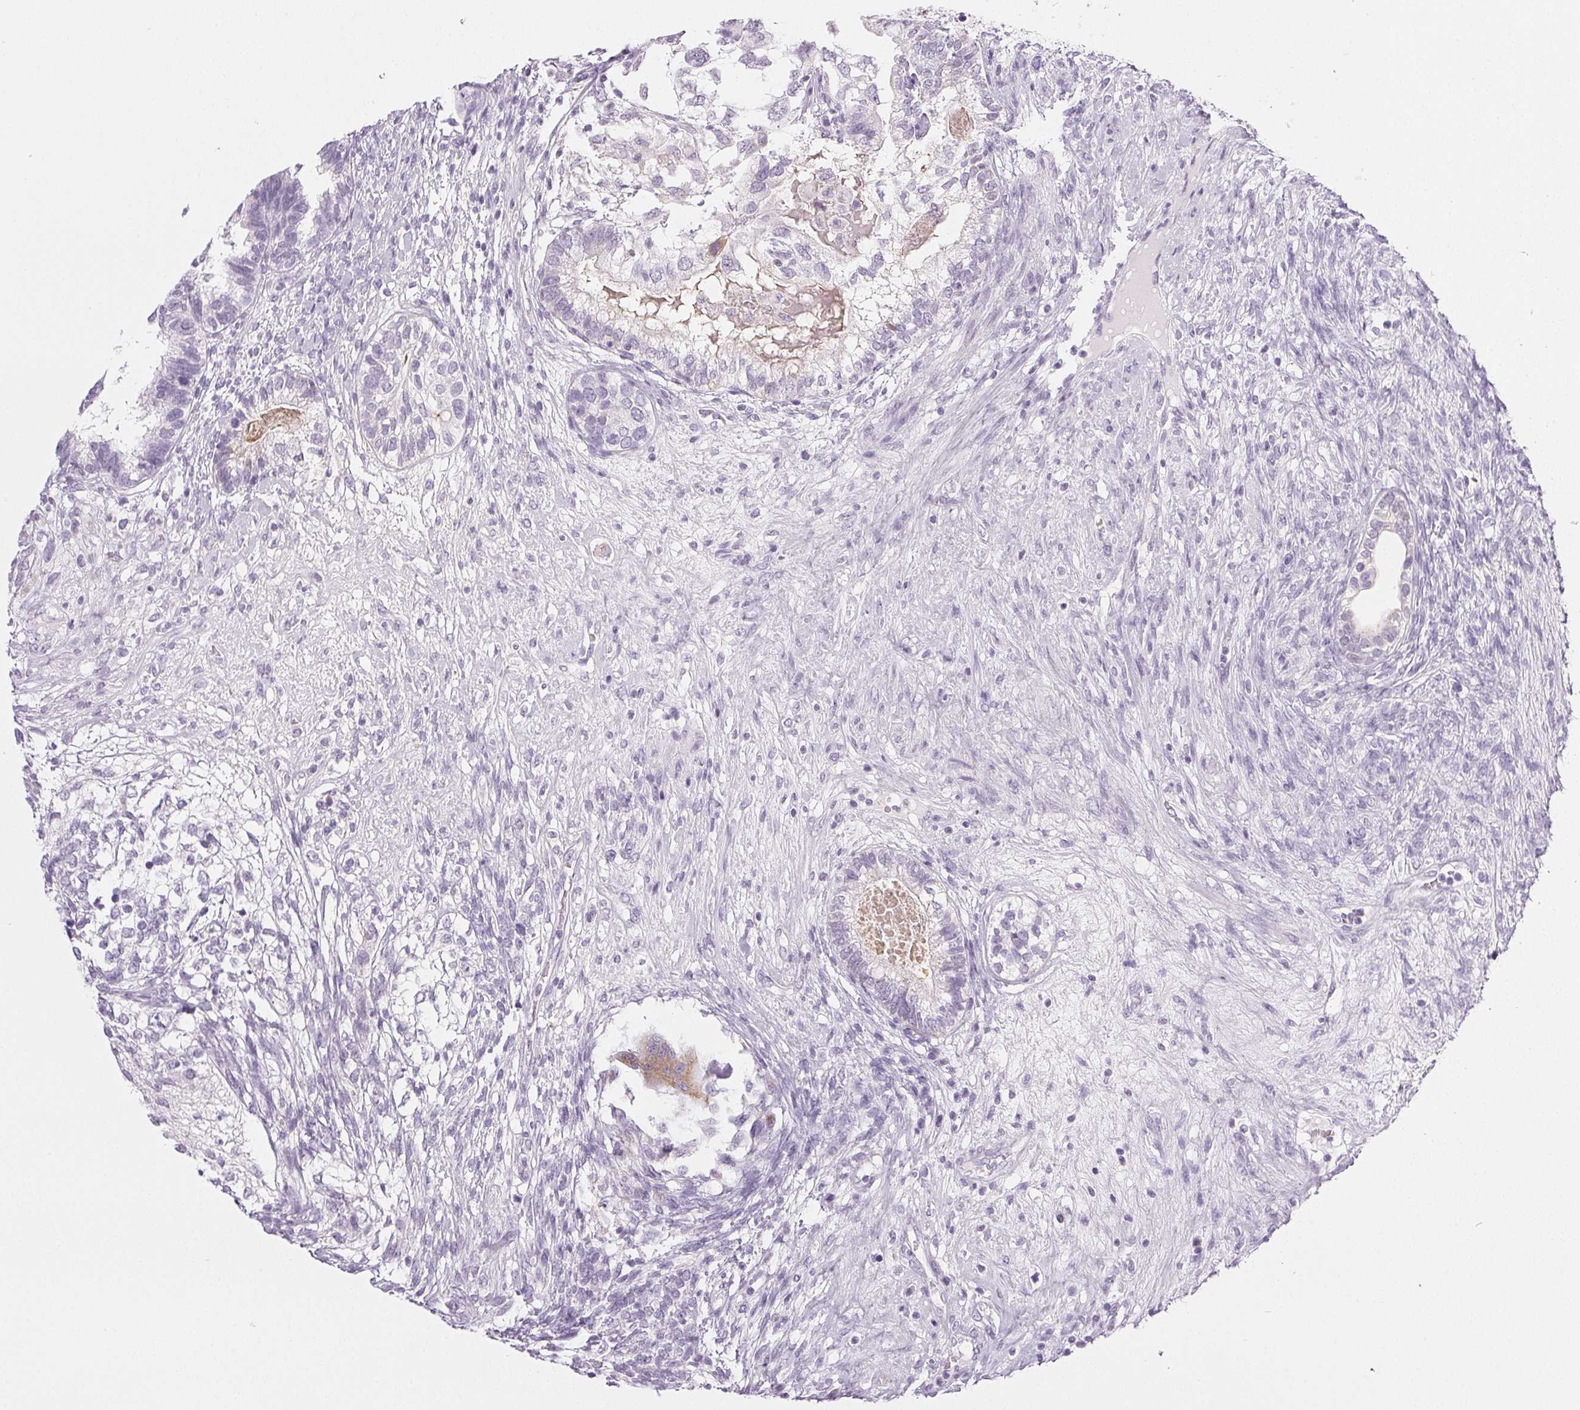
{"staining": {"intensity": "negative", "quantity": "none", "location": "none"}, "tissue": "testis cancer", "cell_type": "Tumor cells", "image_type": "cancer", "snomed": [{"axis": "morphology", "description": "Seminoma, NOS"}, {"axis": "morphology", "description": "Carcinoma, Embryonal, NOS"}, {"axis": "topography", "description": "Testis"}], "caption": "Tumor cells are negative for brown protein staining in embryonal carcinoma (testis).", "gene": "COL7A1", "patient": {"sex": "male", "age": 41}}